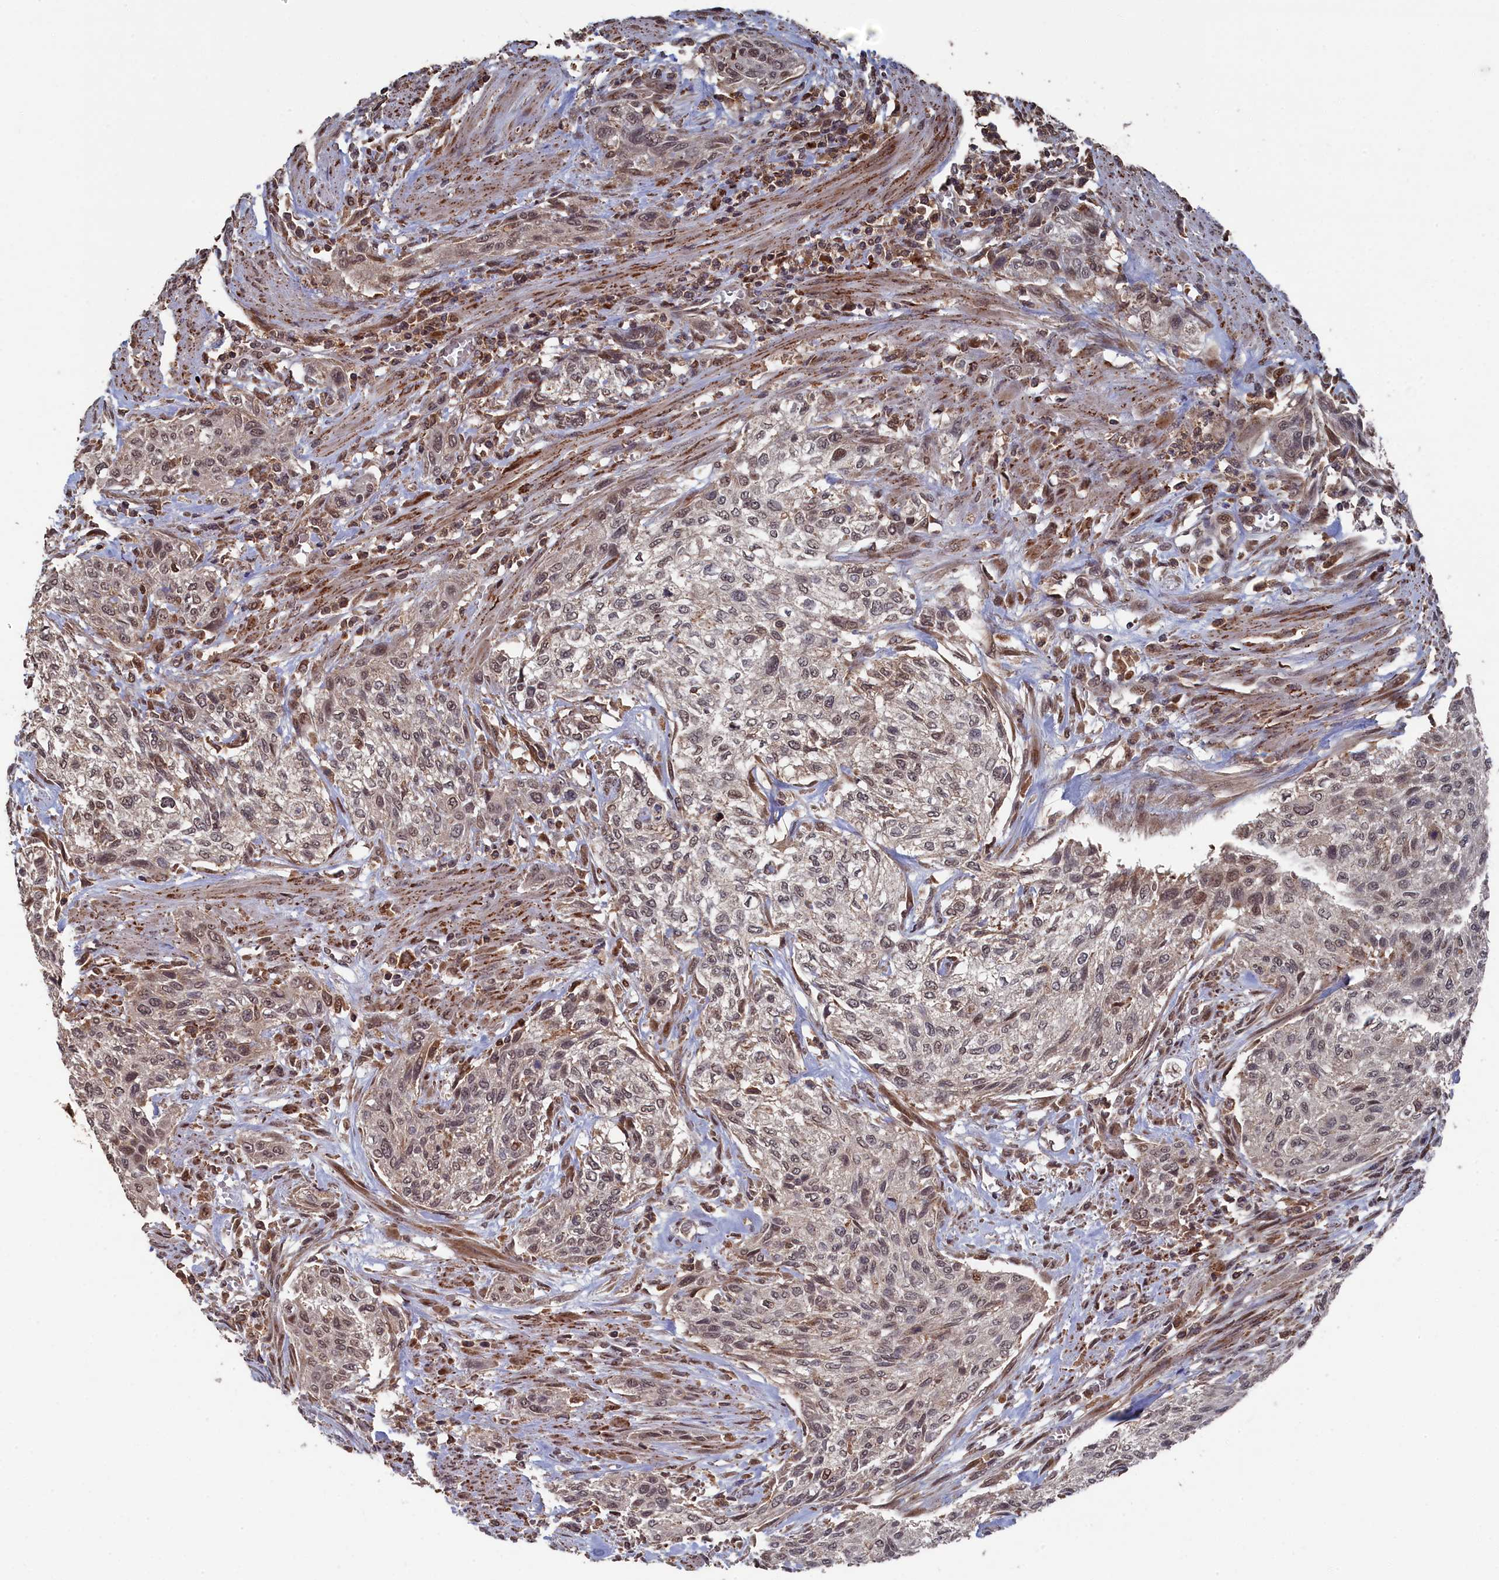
{"staining": {"intensity": "weak", "quantity": ">75%", "location": "nuclear"}, "tissue": "urothelial cancer", "cell_type": "Tumor cells", "image_type": "cancer", "snomed": [{"axis": "morphology", "description": "Urothelial carcinoma, High grade"}, {"axis": "topography", "description": "Urinary bladder"}], "caption": "Tumor cells show low levels of weak nuclear staining in approximately >75% of cells in urothelial cancer. (Stains: DAB (3,3'-diaminobenzidine) in brown, nuclei in blue, Microscopy: brightfield microscopy at high magnification).", "gene": "CEACAM21", "patient": {"sex": "male", "age": 35}}